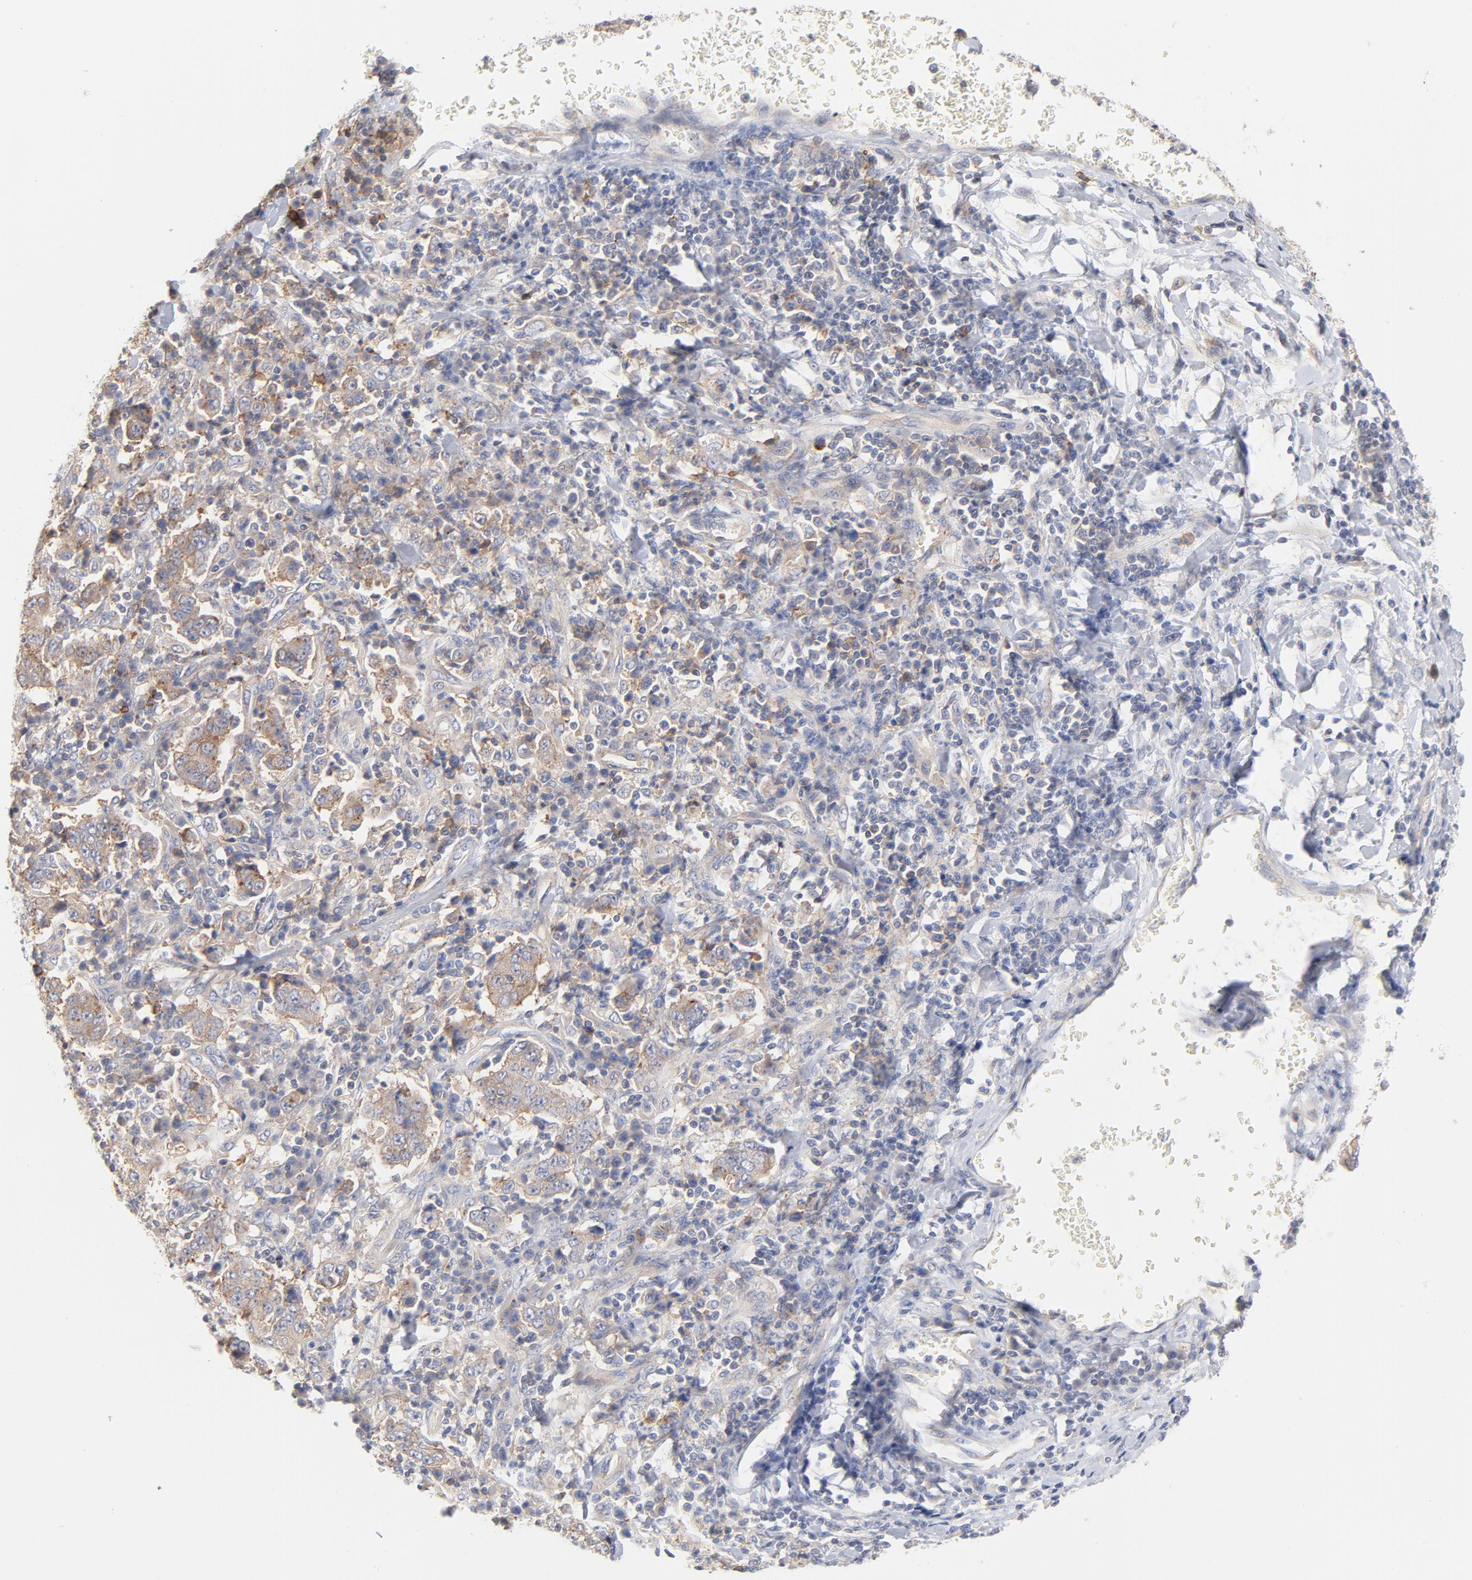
{"staining": {"intensity": "weak", "quantity": ">75%", "location": "cytoplasmic/membranous"}, "tissue": "stomach cancer", "cell_type": "Tumor cells", "image_type": "cancer", "snomed": [{"axis": "morphology", "description": "Normal tissue, NOS"}, {"axis": "morphology", "description": "Adenocarcinoma, NOS"}, {"axis": "topography", "description": "Stomach, upper"}, {"axis": "topography", "description": "Stomach"}], "caption": "IHC histopathology image of neoplastic tissue: stomach cancer stained using immunohistochemistry (IHC) shows low levels of weak protein expression localized specifically in the cytoplasmic/membranous of tumor cells, appearing as a cytoplasmic/membranous brown color.", "gene": "SETD3", "patient": {"sex": "male", "age": 59}}